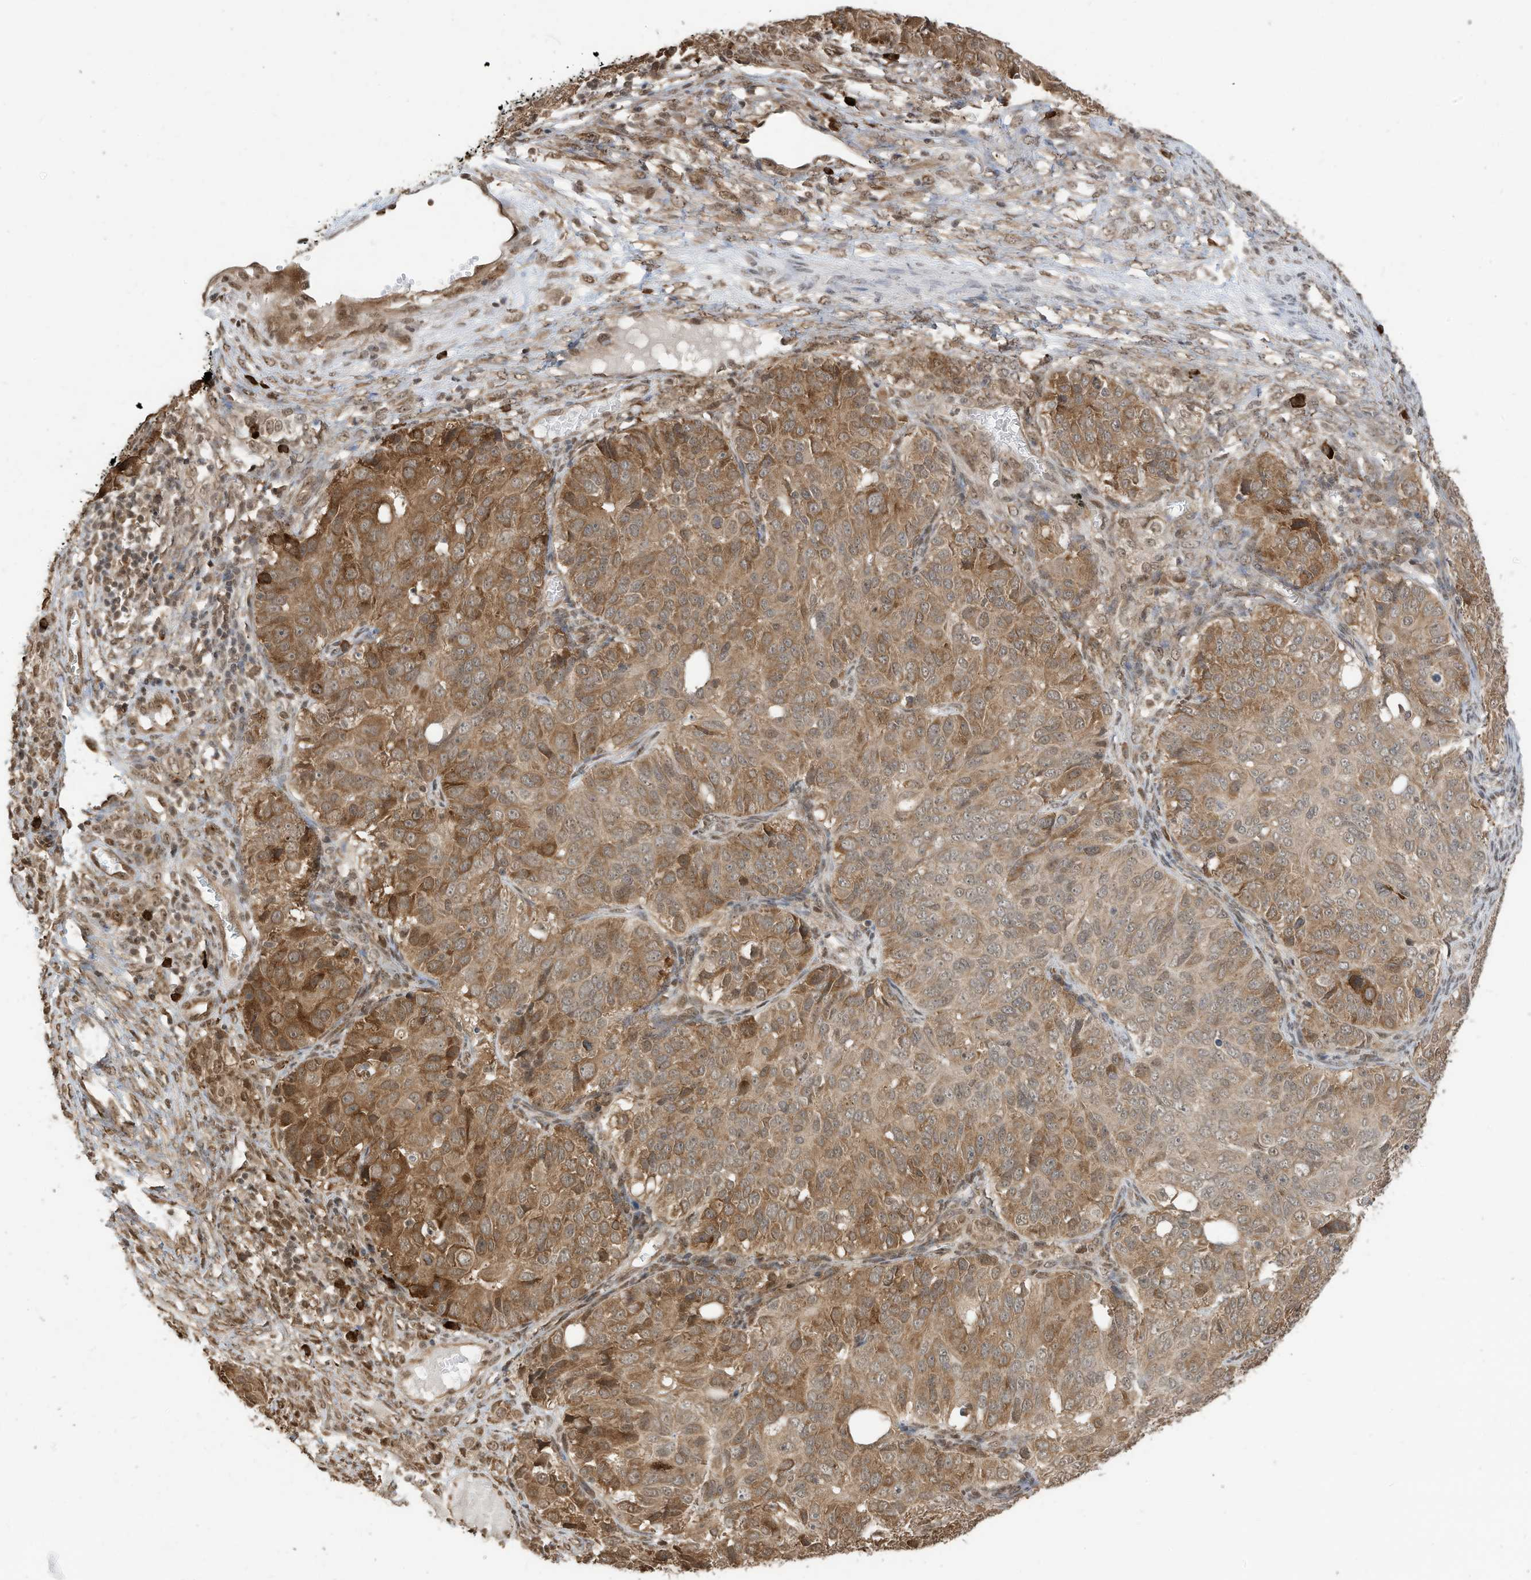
{"staining": {"intensity": "moderate", "quantity": ">75%", "location": "cytoplasmic/membranous,nuclear"}, "tissue": "ovarian cancer", "cell_type": "Tumor cells", "image_type": "cancer", "snomed": [{"axis": "morphology", "description": "Carcinoma, endometroid"}, {"axis": "topography", "description": "Ovary"}], "caption": "Immunohistochemical staining of ovarian cancer (endometroid carcinoma) demonstrates medium levels of moderate cytoplasmic/membranous and nuclear protein expression in about >75% of tumor cells.", "gene": "ZNF195", "patient": {"sex": "female", "age": 51}}